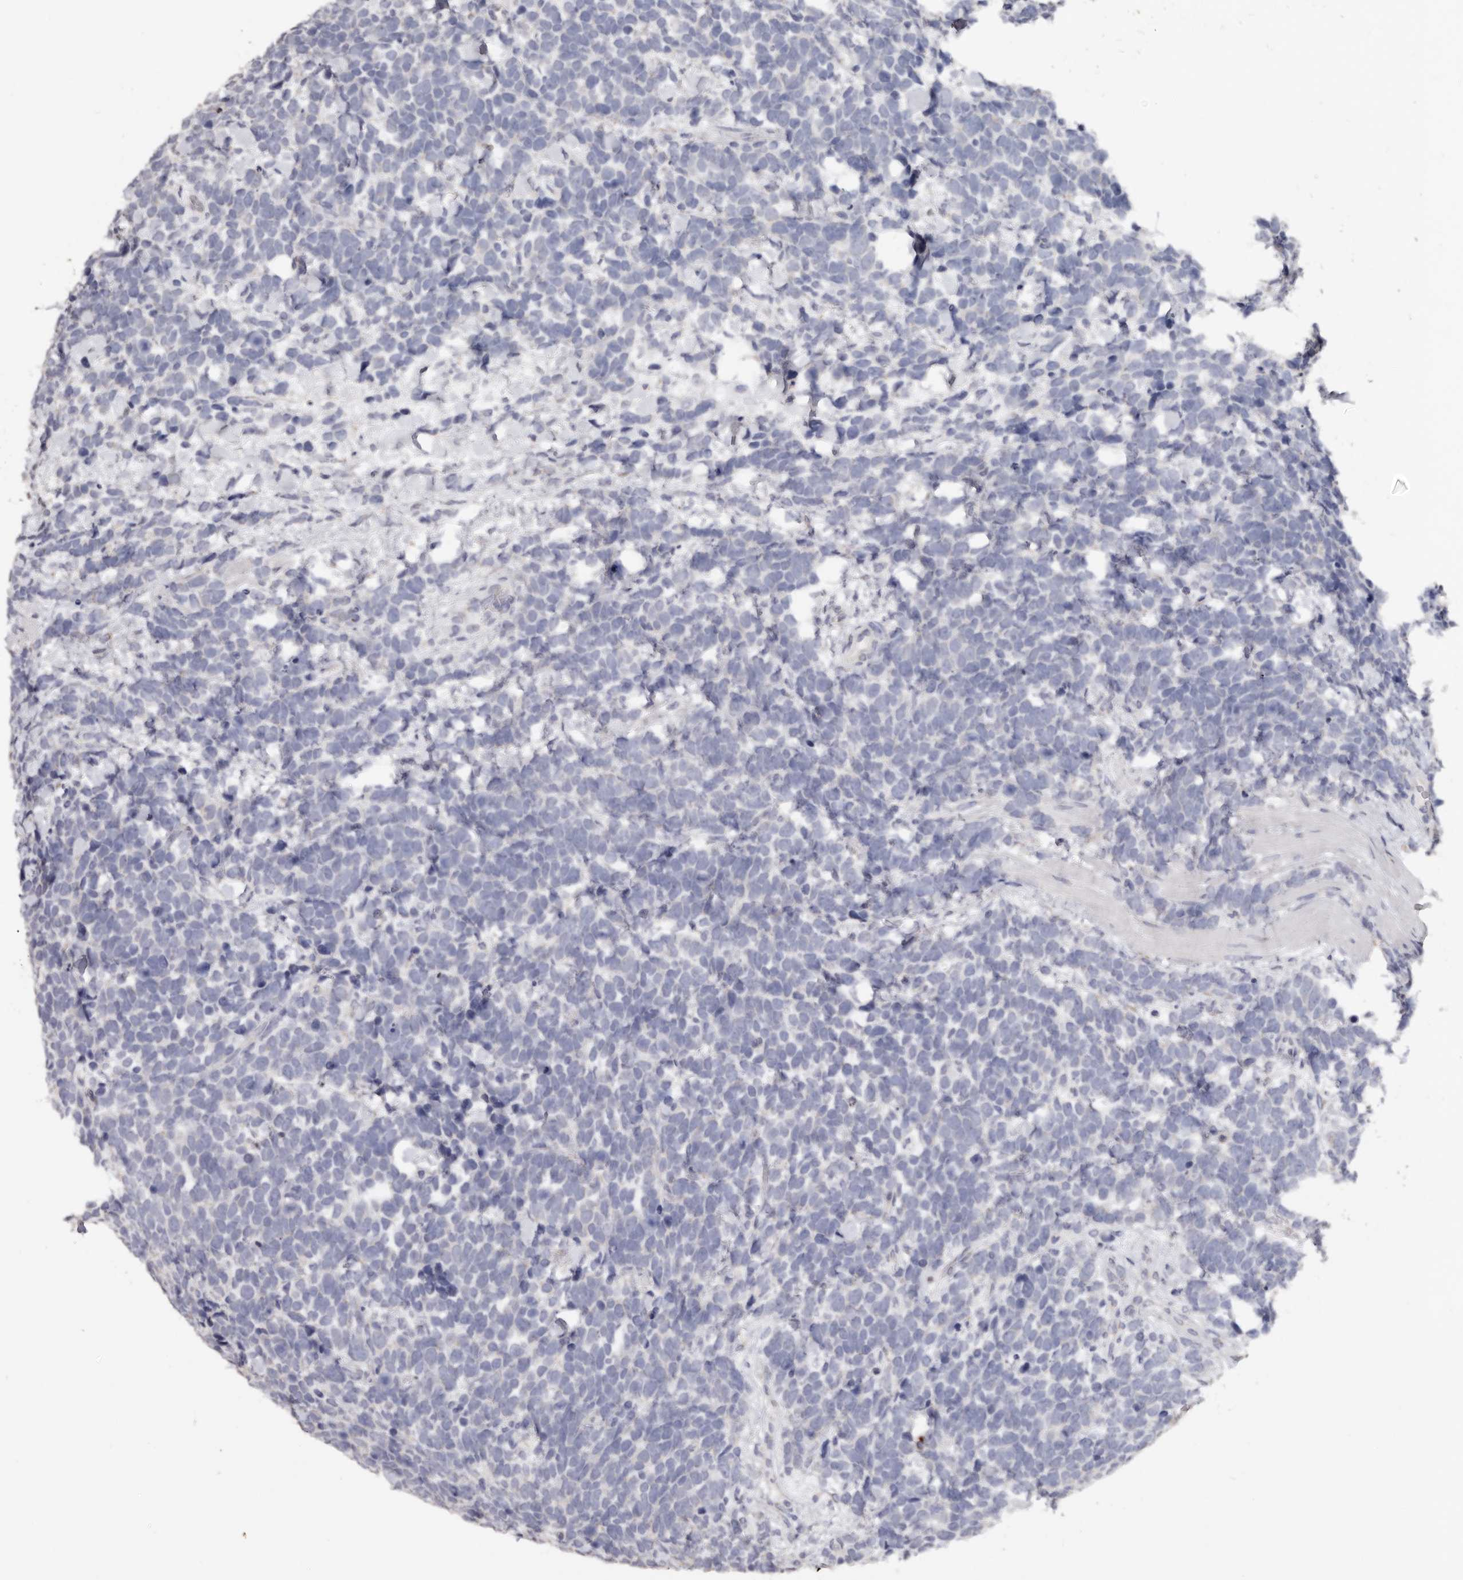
{"staining": {"intensity": "negative", "quantity": "none", "location": "none"}, "tissue": "urothelial cancer", "cell_type": "Tumor cells", "image_type": "cancer", "snomed": [{"axis": "morphology", "description": "Urothelial carcinoma, High grade"}, {"axis": "topography", "description": "Urinary bladder"}], "caption": "A micrograph of urothelial carcinoma (high-grade) stained for a protein displays no brown staining in tumor cells.", "gene": "LGALS7B", "patient": {"sex": "female", "age": 82}}